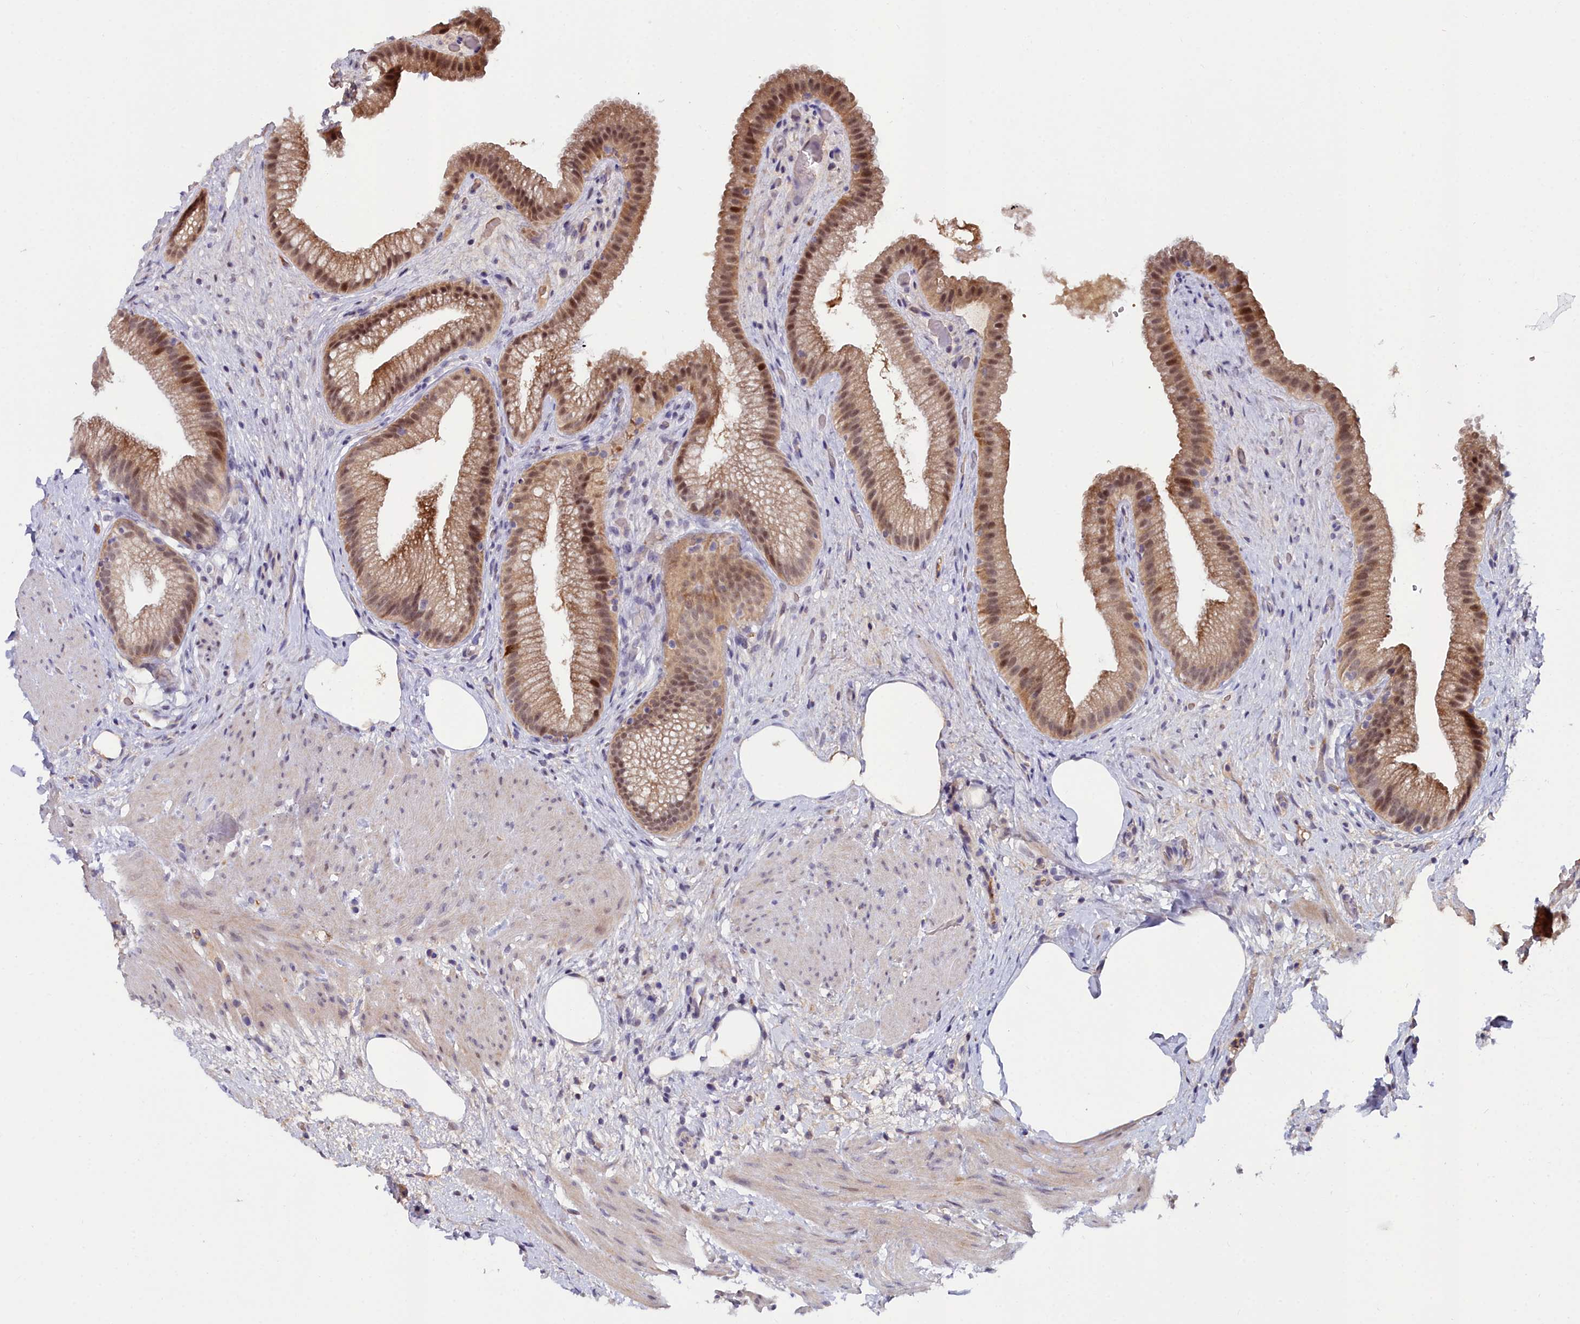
{"staining": {"intensity": "moderate", "quantity": ">75%", "location": "cytoplasmic/membranous,nuclear"}, "tissue": "gallbladder", "cell_type": "Glandular cells", "image_type": "normal", "snomed": [{"axis": "morphology", "description": "Normal tissue, NOS"}, {"axis": "morphology", "description": "Inflammation, NOS"}, {"axis": "topography", "description": "Gallbladder"}], "caption": "The image shows a brown stain indicating the presence of a protein in the cytoplasmic/membranous,nuclear of glandular cells in gallbladder. The staining was performed using DAB (3,3'-diaminobenzidine) to visualize the protein expression in brown, while the nuclei were stained in blue with hematoxylin (Magnification: 20x).", "gene": "KCTD18", "patient": {"sex": "male", "age": 51}}